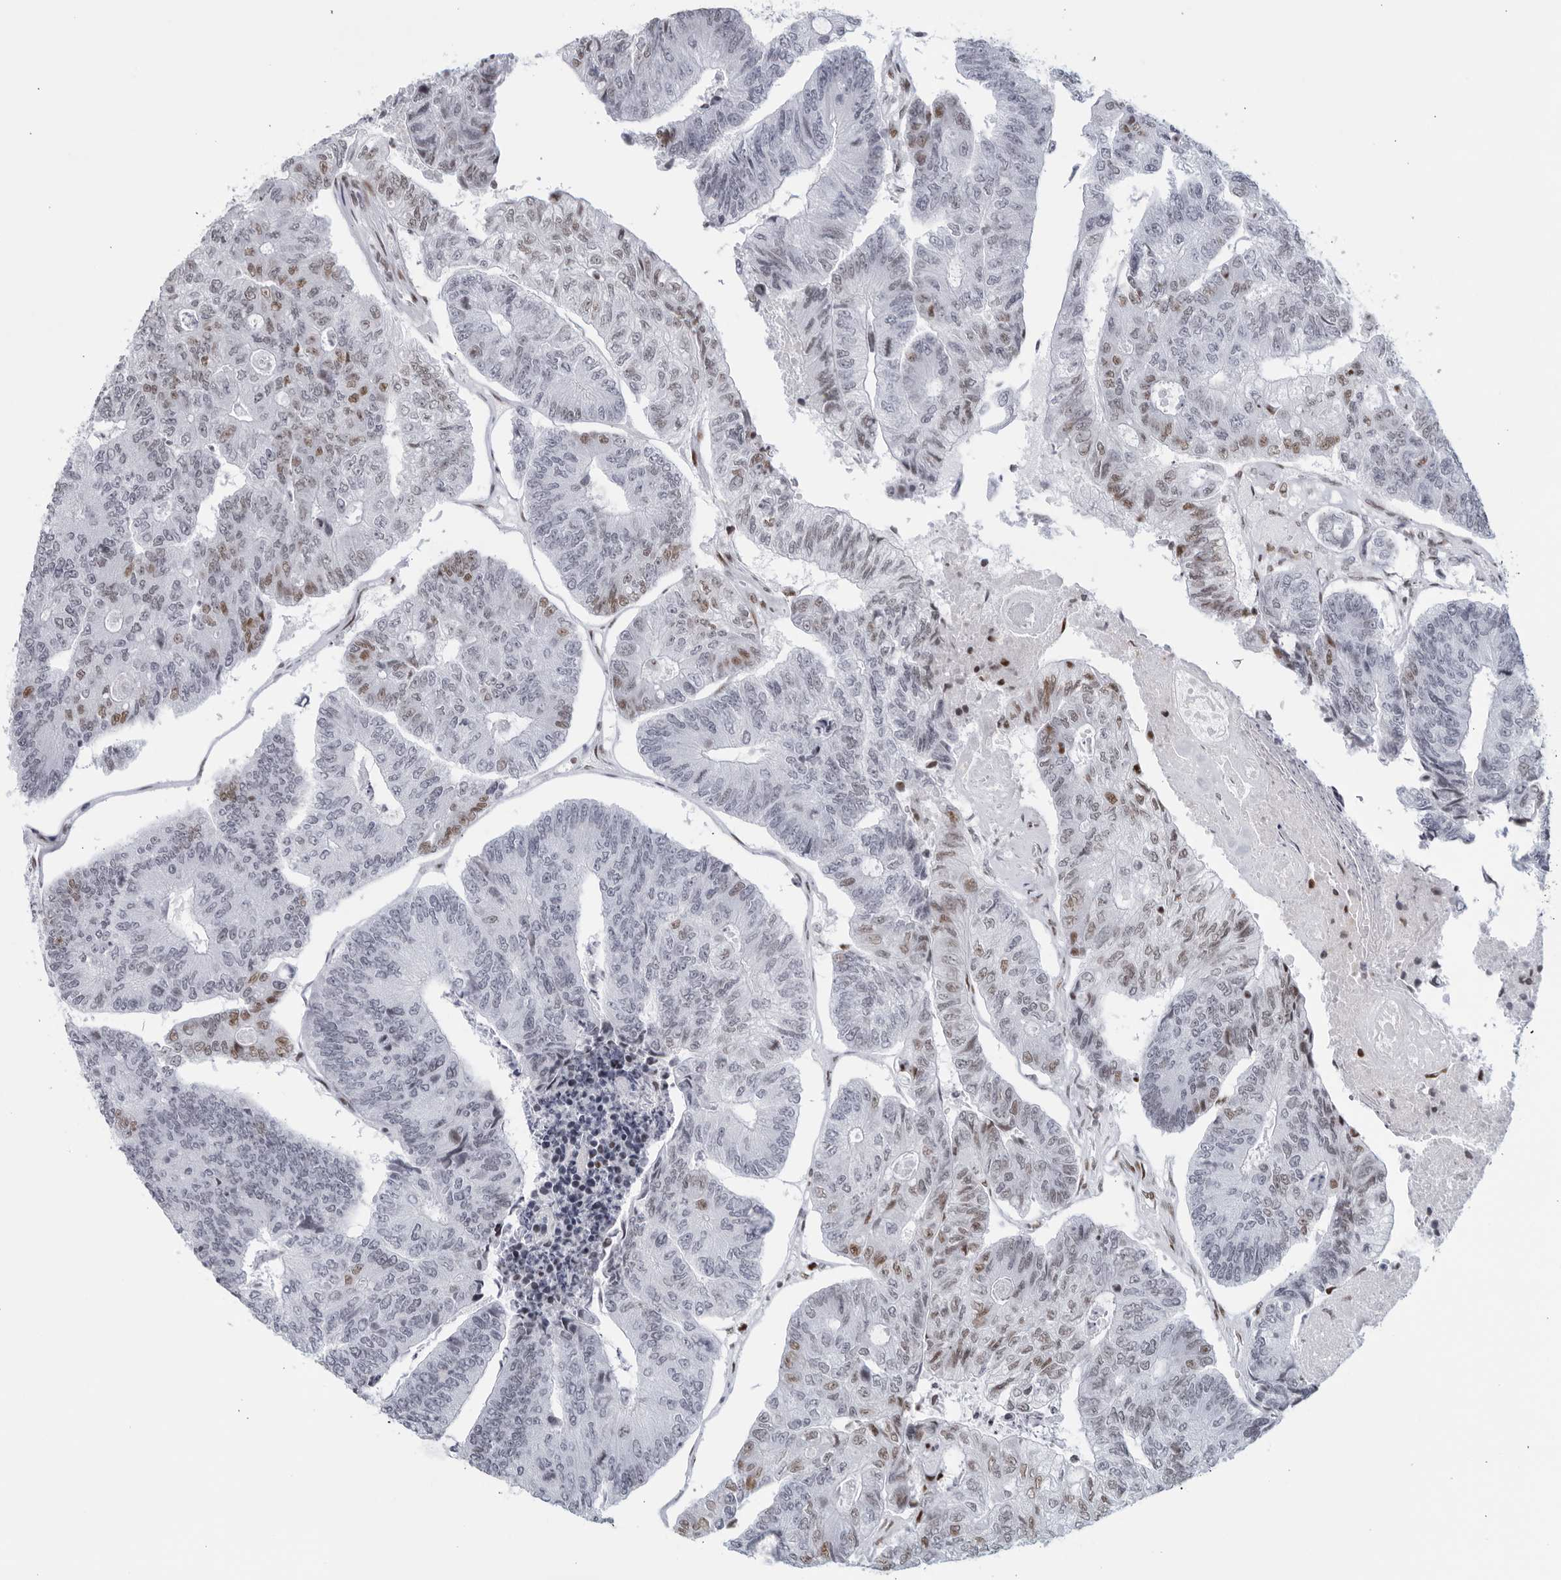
{"staining": {"intensity": "moderate", "quantity": "<25%", "location": "nuclear"}, "tissue": "colorectal cancer", "cell_type": "Tumor cells", "image_type": "cancer", "snomed": [{"axis": "morphology", "description": "Adenocarcinoma, NOS"}, {"axis": "topography", "description": "Colon"}], "caption": "A high-resolution image shows IHC staining of colorectal cancer (adenocarcinoma), which shows moderate nuclear expression in approximately <25% of tumor cells. (DAB (3,3'-diaminobenzidine) = brown stain, brightfield microscopy at high magnification).", "gene": "HP1BP3", "patient": {"sex": "female", "age": 67}}